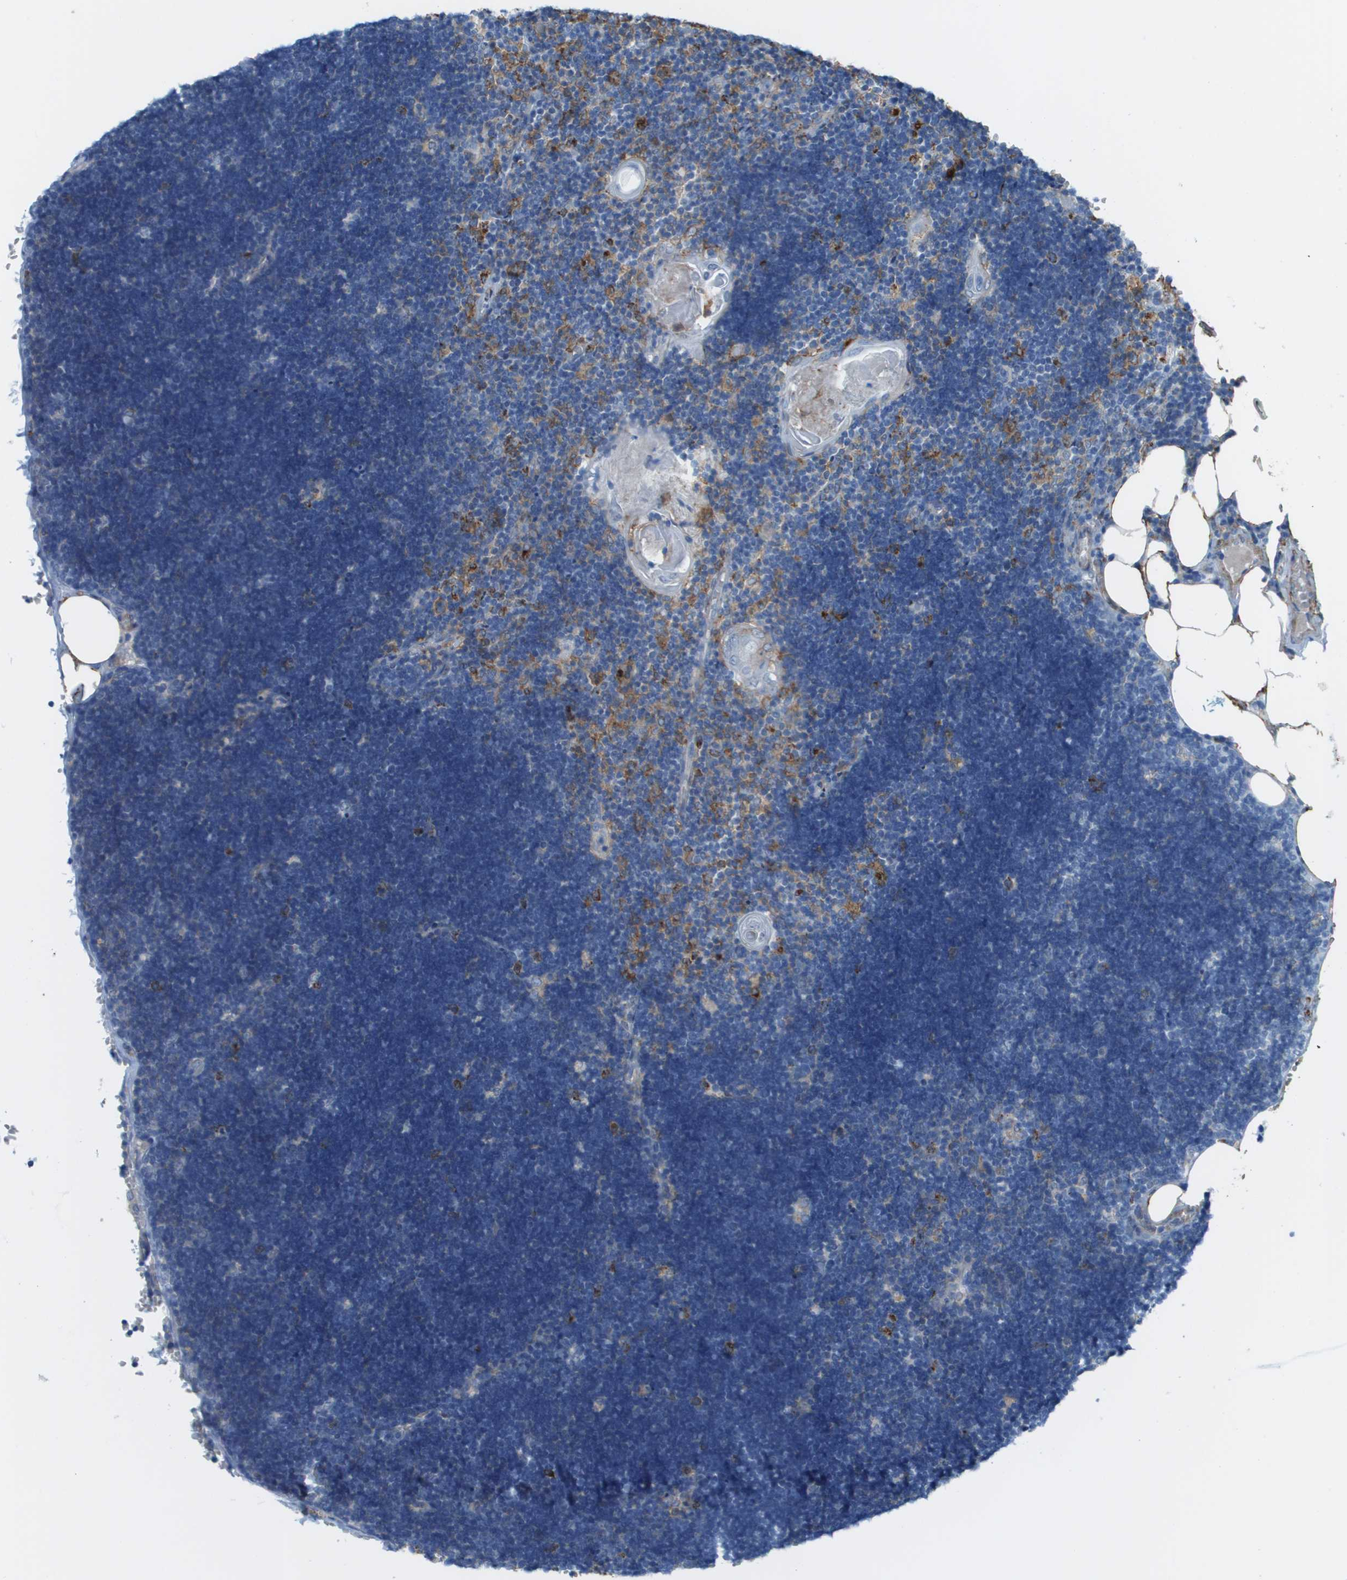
{"staining": {"intensity": "weak", "quantity": "25%-75%", "location": "cytoplasmic/membranous"}, "tissue": "lymph node", "cell_type": "Germinal center cells", "image_type": "normal", "snomed": [{"axis": "morphology", "description": "Normal tissue, NOS"}, {"axis": "topography", "description": "Lymph node"}], "caption": "Normal lymph node exhibits weak cytoplasmic/membranous expression in about 25%-75% of germinal center cells, visualized by immunohistochemistry.", "gene": "ZBTB43", "patient": {"sex": "male", "age": 33}}